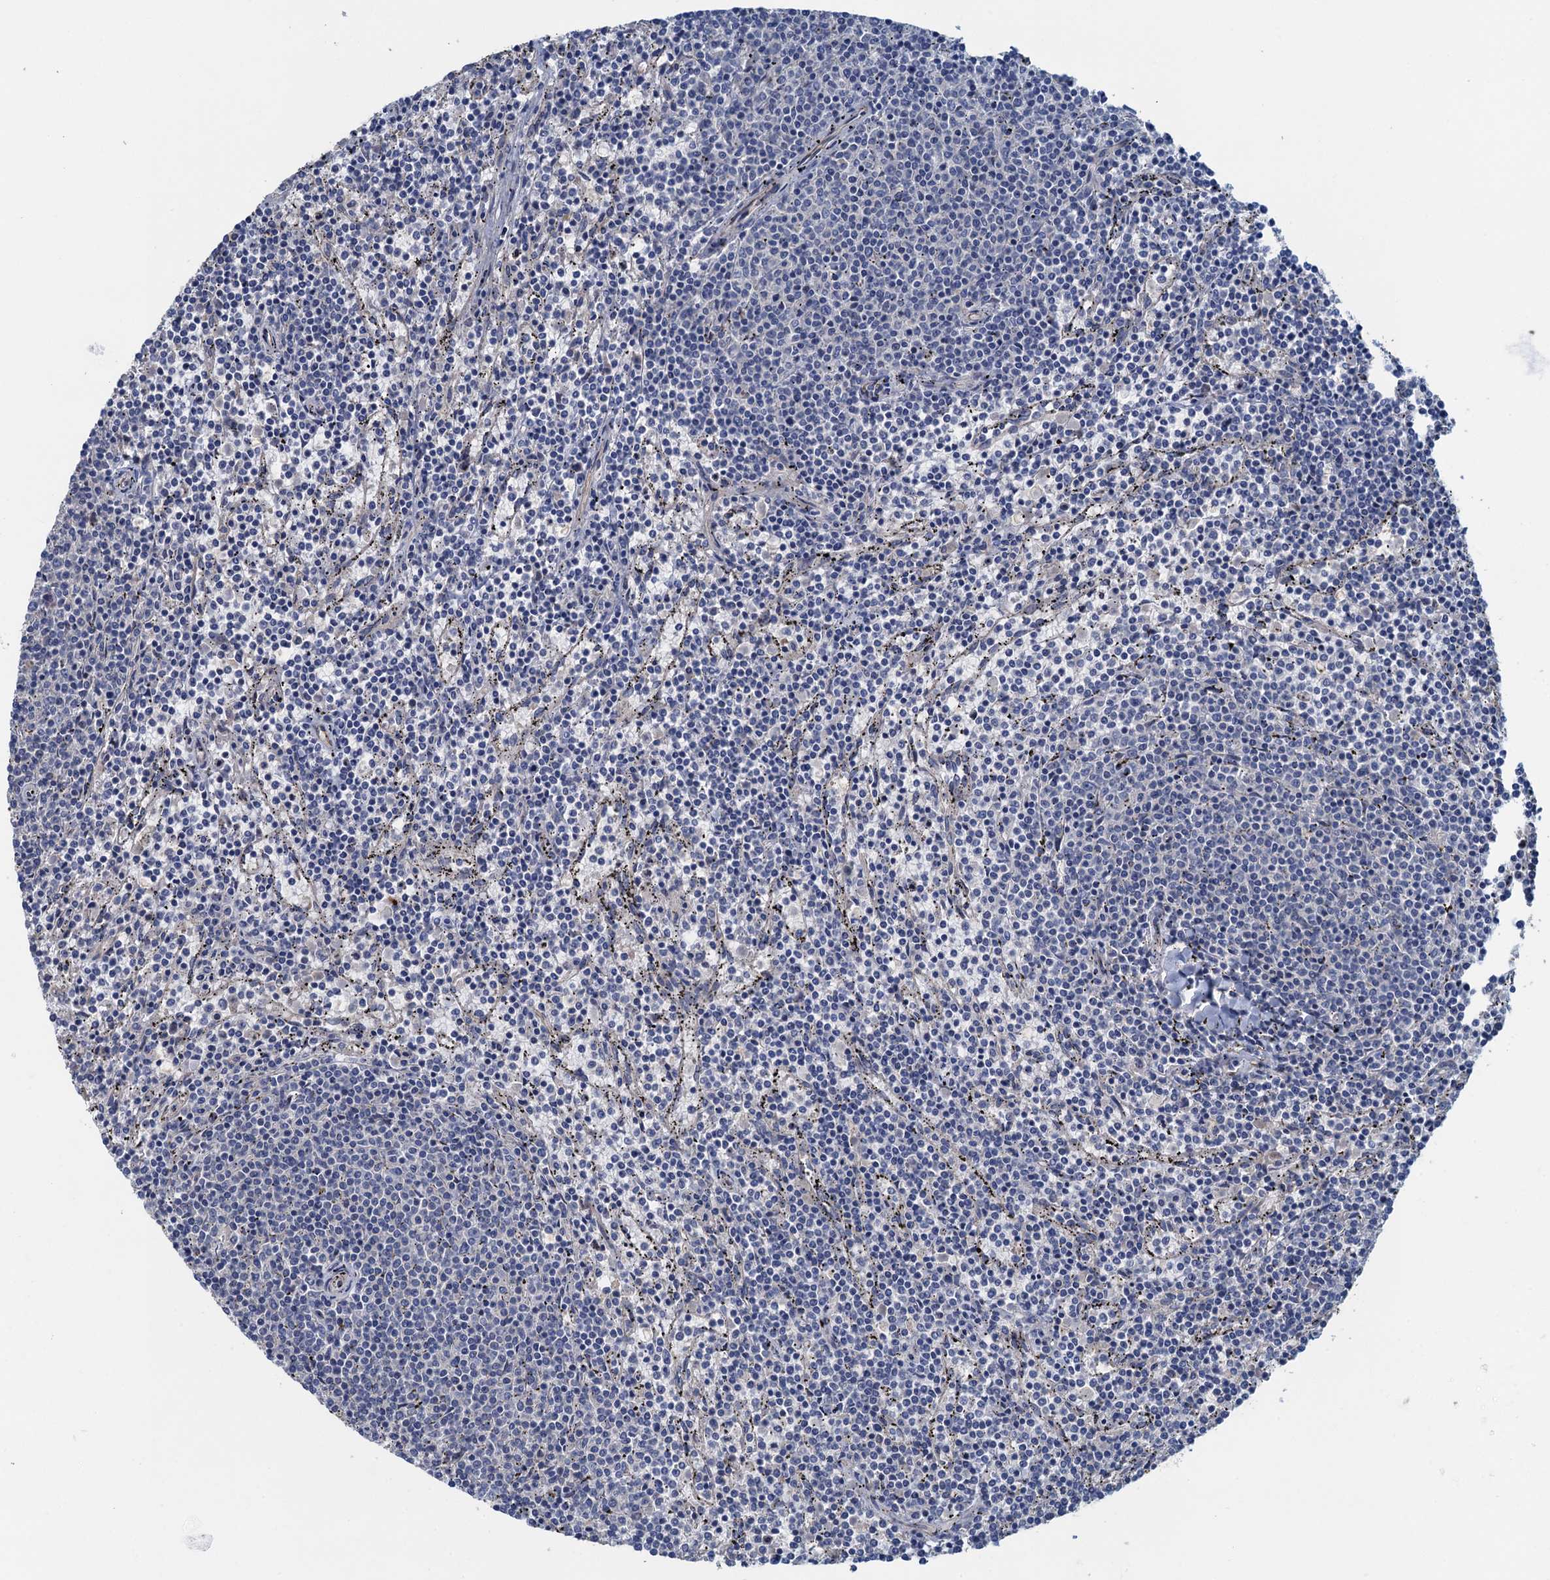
{"staining": {"intensity": "negative", "quantity": "none", "location": "none"}, "tissue": "lymphoma", "cell_type": "Tumor cells", "image_type": "cancer", "snomed": [{"axis": "morphology", "description": "Malignant lymphoma, non-Hodgkin's type, Low grade"}, {"axis": "topography", "description": "Spleen"}], "caption": "IHC photomicrograph of malignant lymphoma, non-Hodgkin's type (low-grade) stained for a protein (brown), which shows no positivity in tumor cells. (Immunohistochemistry (ihc), brightfield microscopy, high magnification).", "gene": "MYO16", "patient": {"sex": "female", "age": 50}}